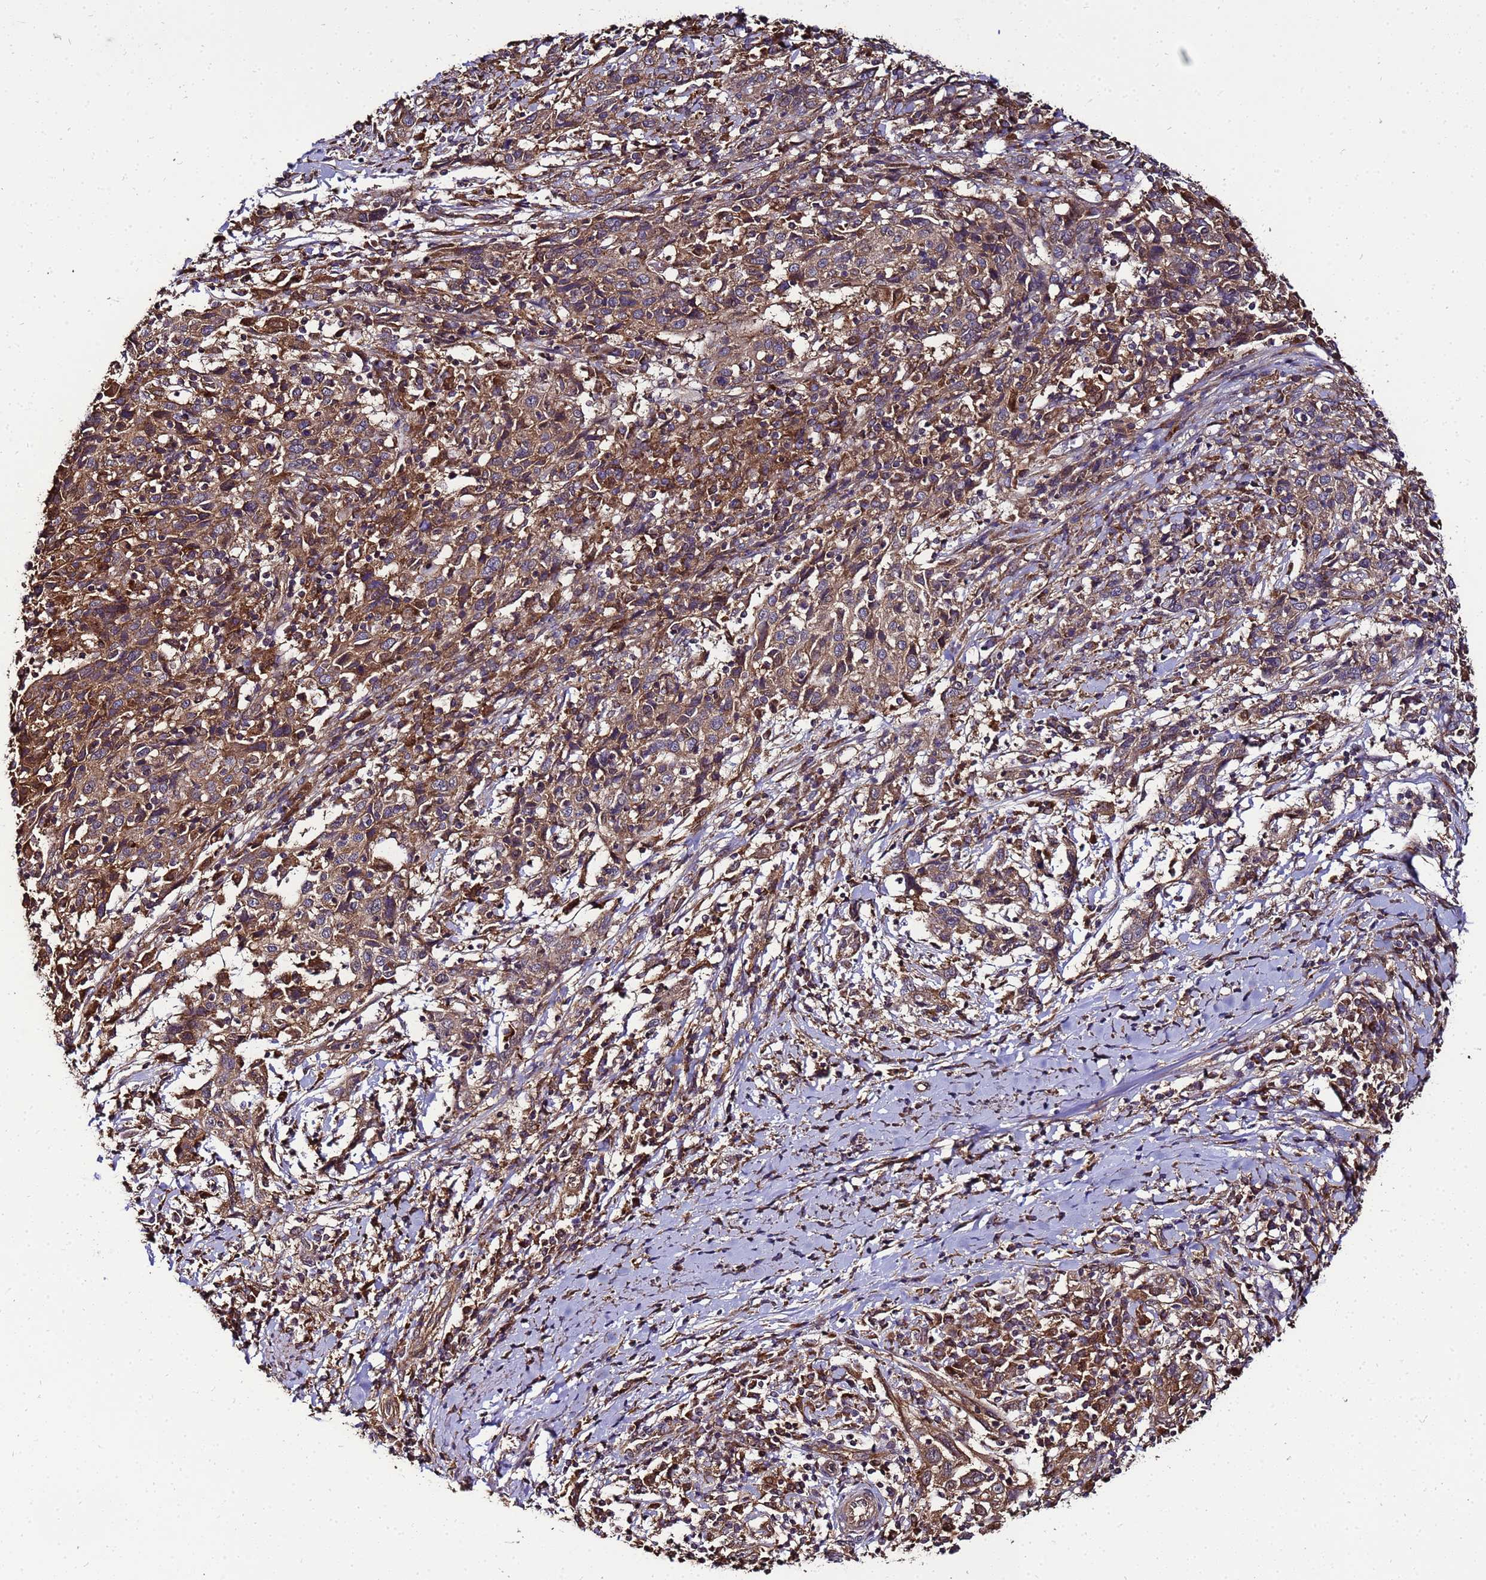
{"staining": {"intensity": "moderate", "quantity": ">75%", "location": "cytoplasmic/membranous"}, "tissue": "cervical cancer", "cell_type": "Tumor cells", "image_type": "cancer", "snomed": [{"axis": "morphology", "description": "Squamous cell carcinoma, NOS"}, {"axis": "topography", "description": "Cervix"}], "caption": "Cervical cancer (squamous cell carcinoma) stained with immunohistochemistry (IHC) exhibits moderate cytoplasmic/membranous staining in approximately >75% of tumor cells.", "gene": "TRABD", "patient": {"sex": "female", "age": 46}}